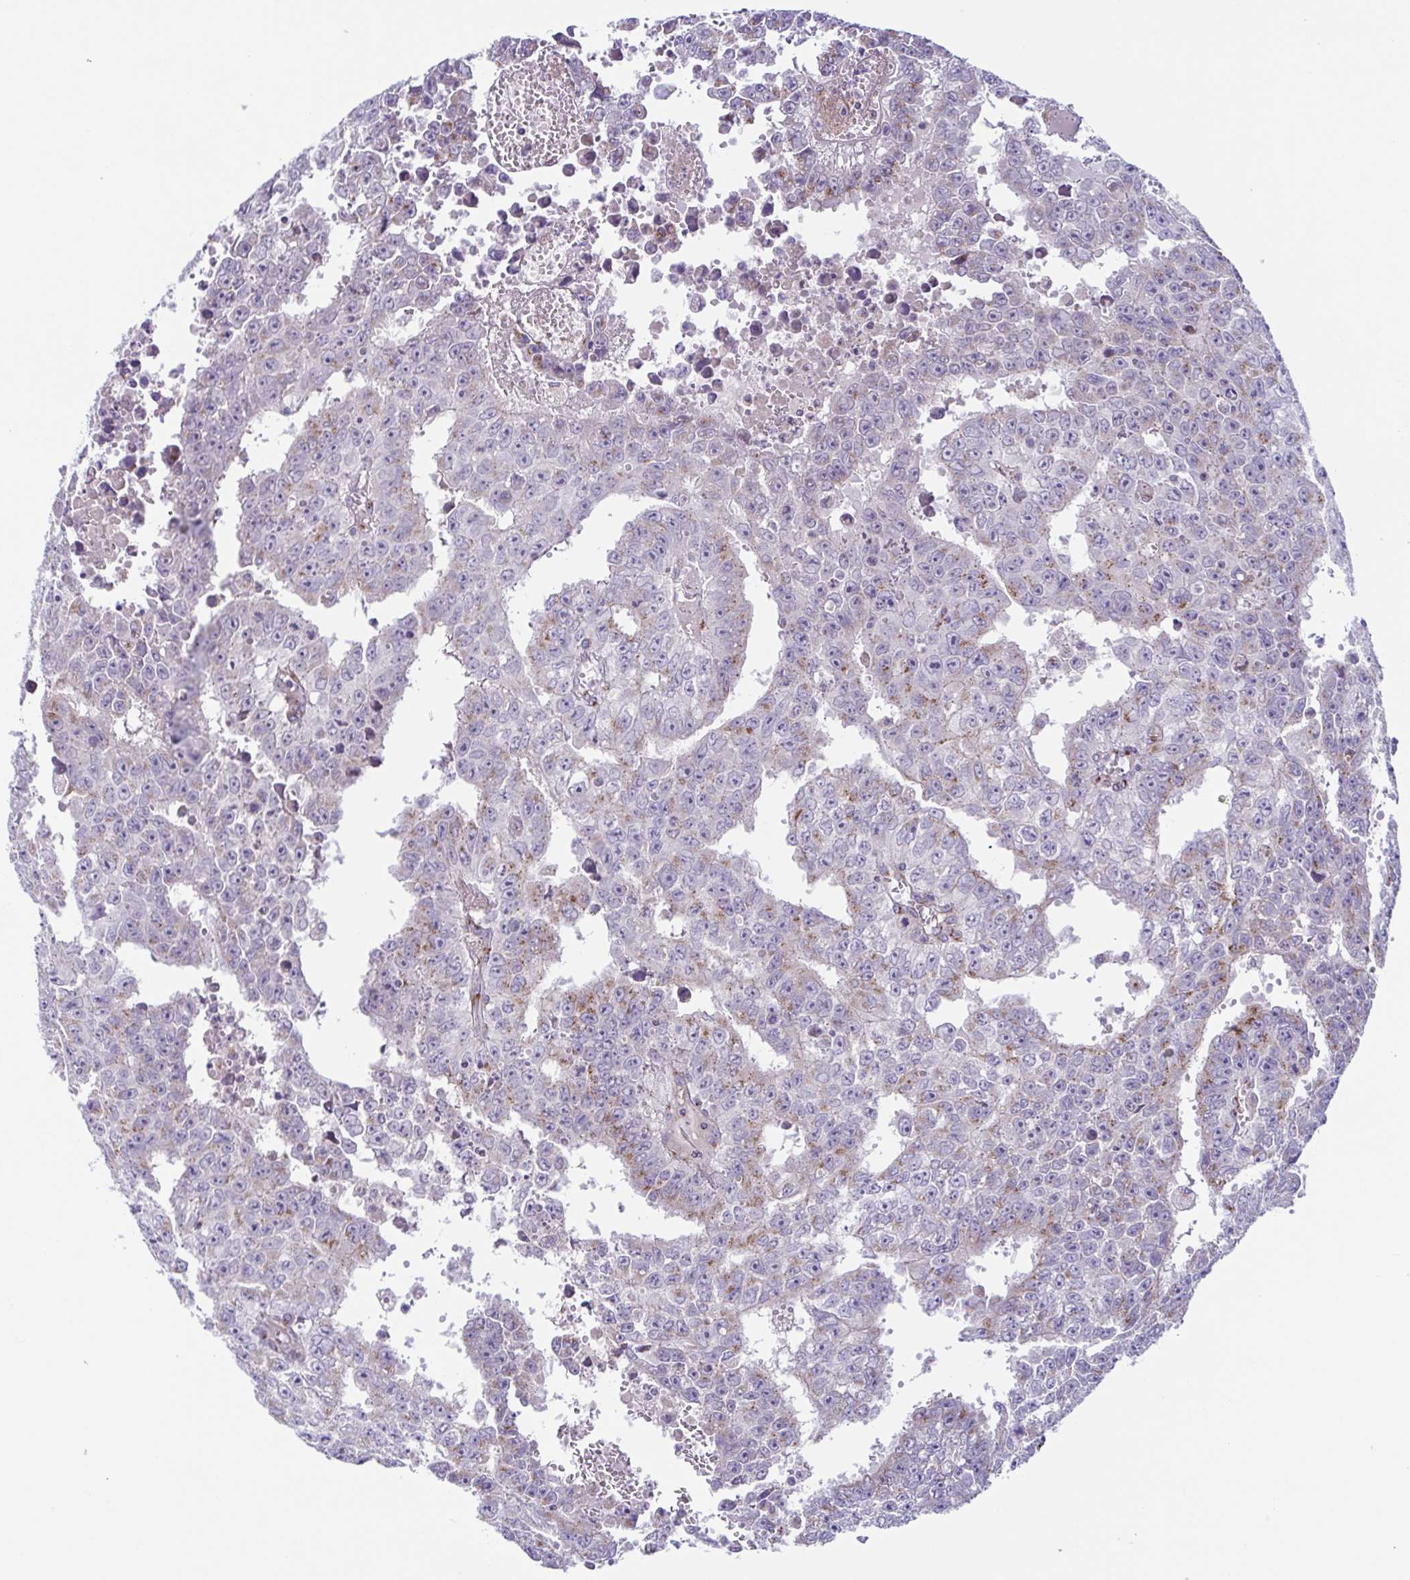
{"staining": {"intensity": "weak", "quantity": "<25%", "location": "cytoplasmic/membranous"}, "tissue": "testis cancer", "cell_type": "Tumor cells", "image_type": "cancer", "snomed": [{"axis": "morphology", "description": "Carcinoma, Embryonal, NOS"}, {"axis": "morphology", "description": "Teratoma, malignant, NOS"}, {"axis": "topography", "description": "Testis"}], "caption": "Immunohistochemistry (IHC) of testis cancer shows no expression in tumor cells. (DAB IHC visualized using brightfield microscopy, high magnification).", "gene": "COL17A1", "patient": {"sex": "male", "age": 24}}